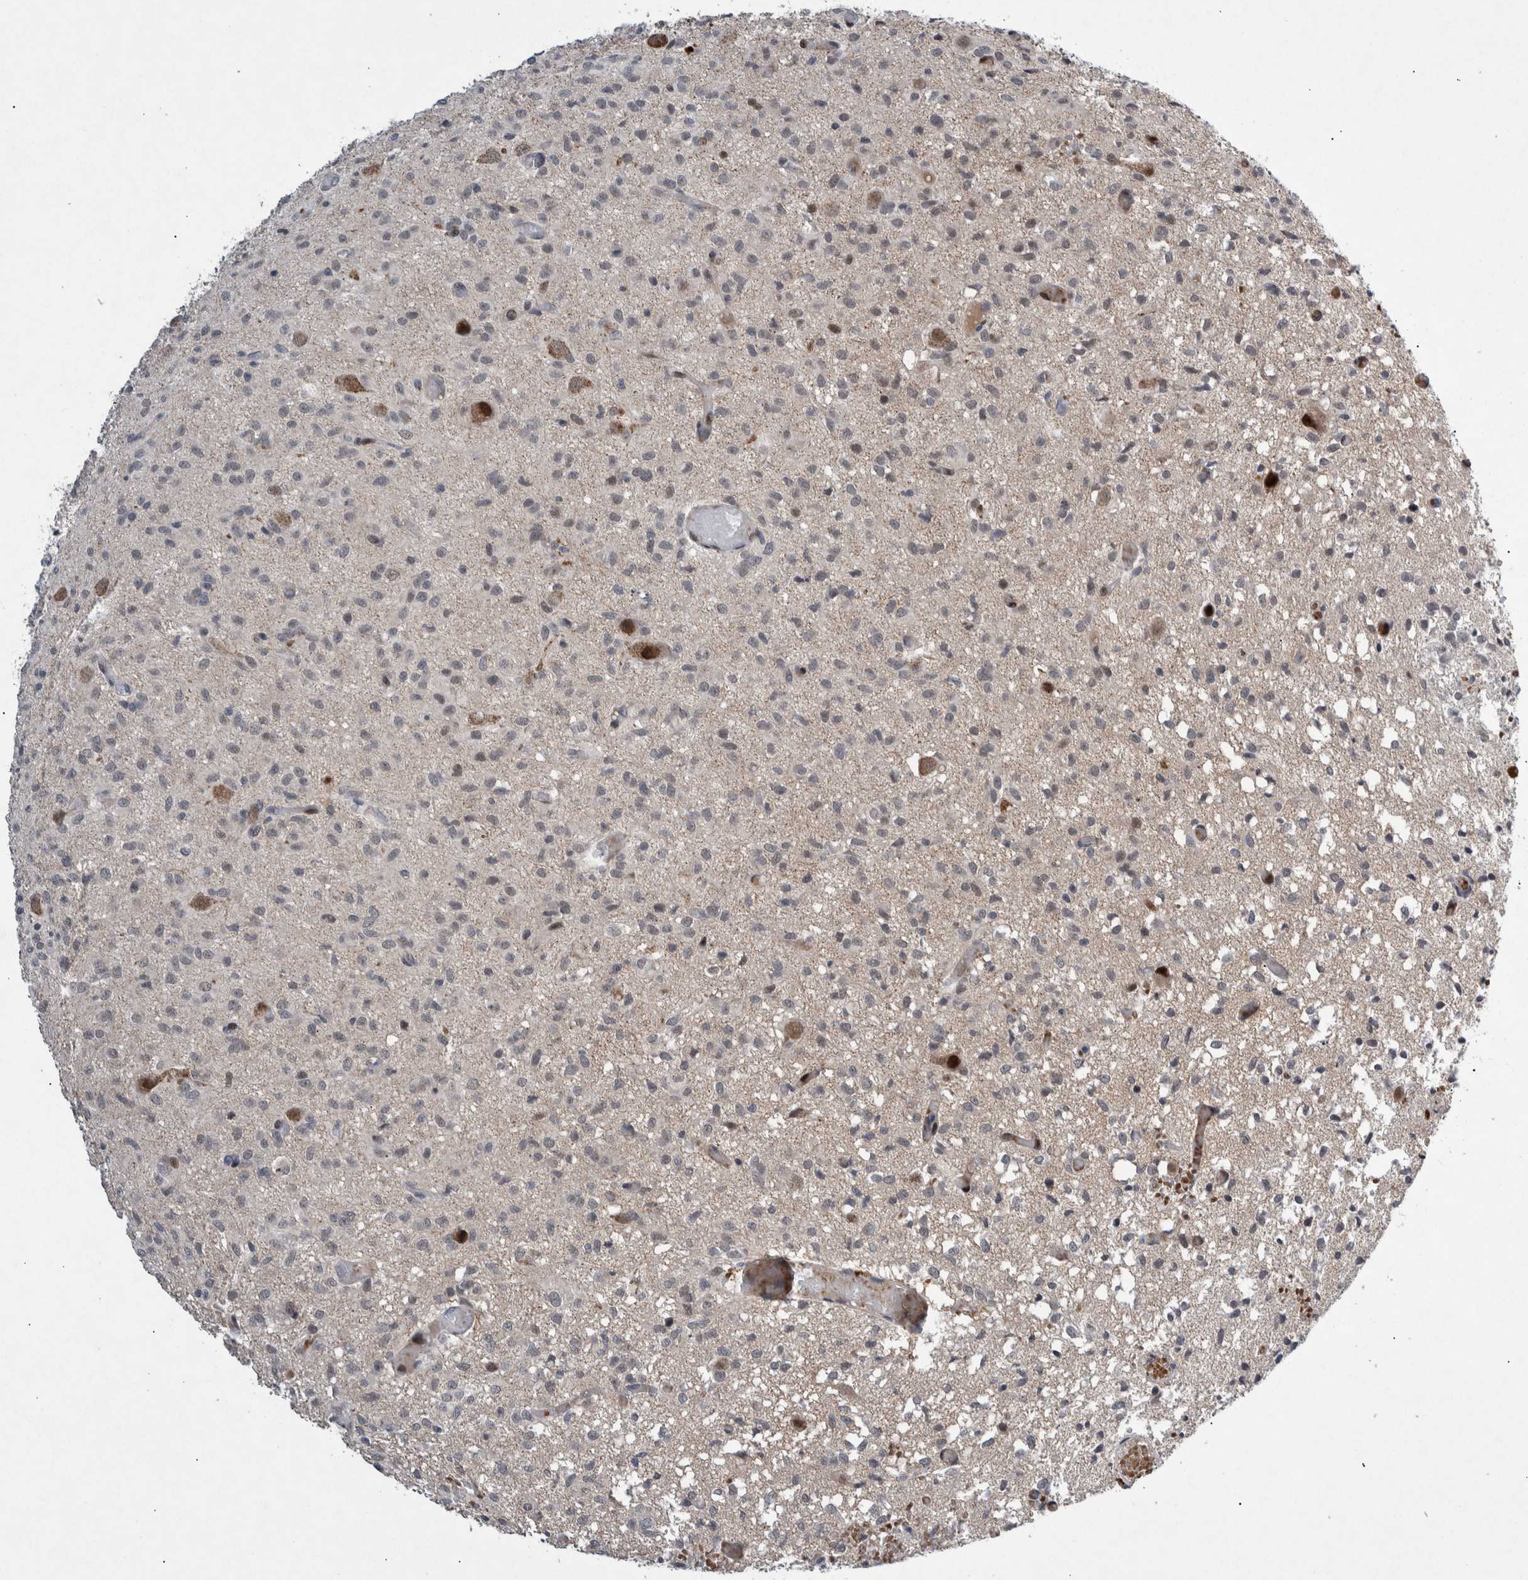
{"staining": {"intensity": "strong", "quantity": "<25%", "location": "nuclear"}, "tissue": "glioma", "cell_type": "Tumor cells", "image_type": "cancer", "snomed": [{"axis": "morphology", "description": "Glioma, malignant, High grade"}, {"axis": "topography", "description": "Brain"}], "caption": "This is an image of immunohistochemistry (IHC) staining of malignant high-grade glioma, which shows strong expression in the nuclear of tumor cells.", "gene": "ESRP1", "patient": {"sex": "female", "age": 59}}